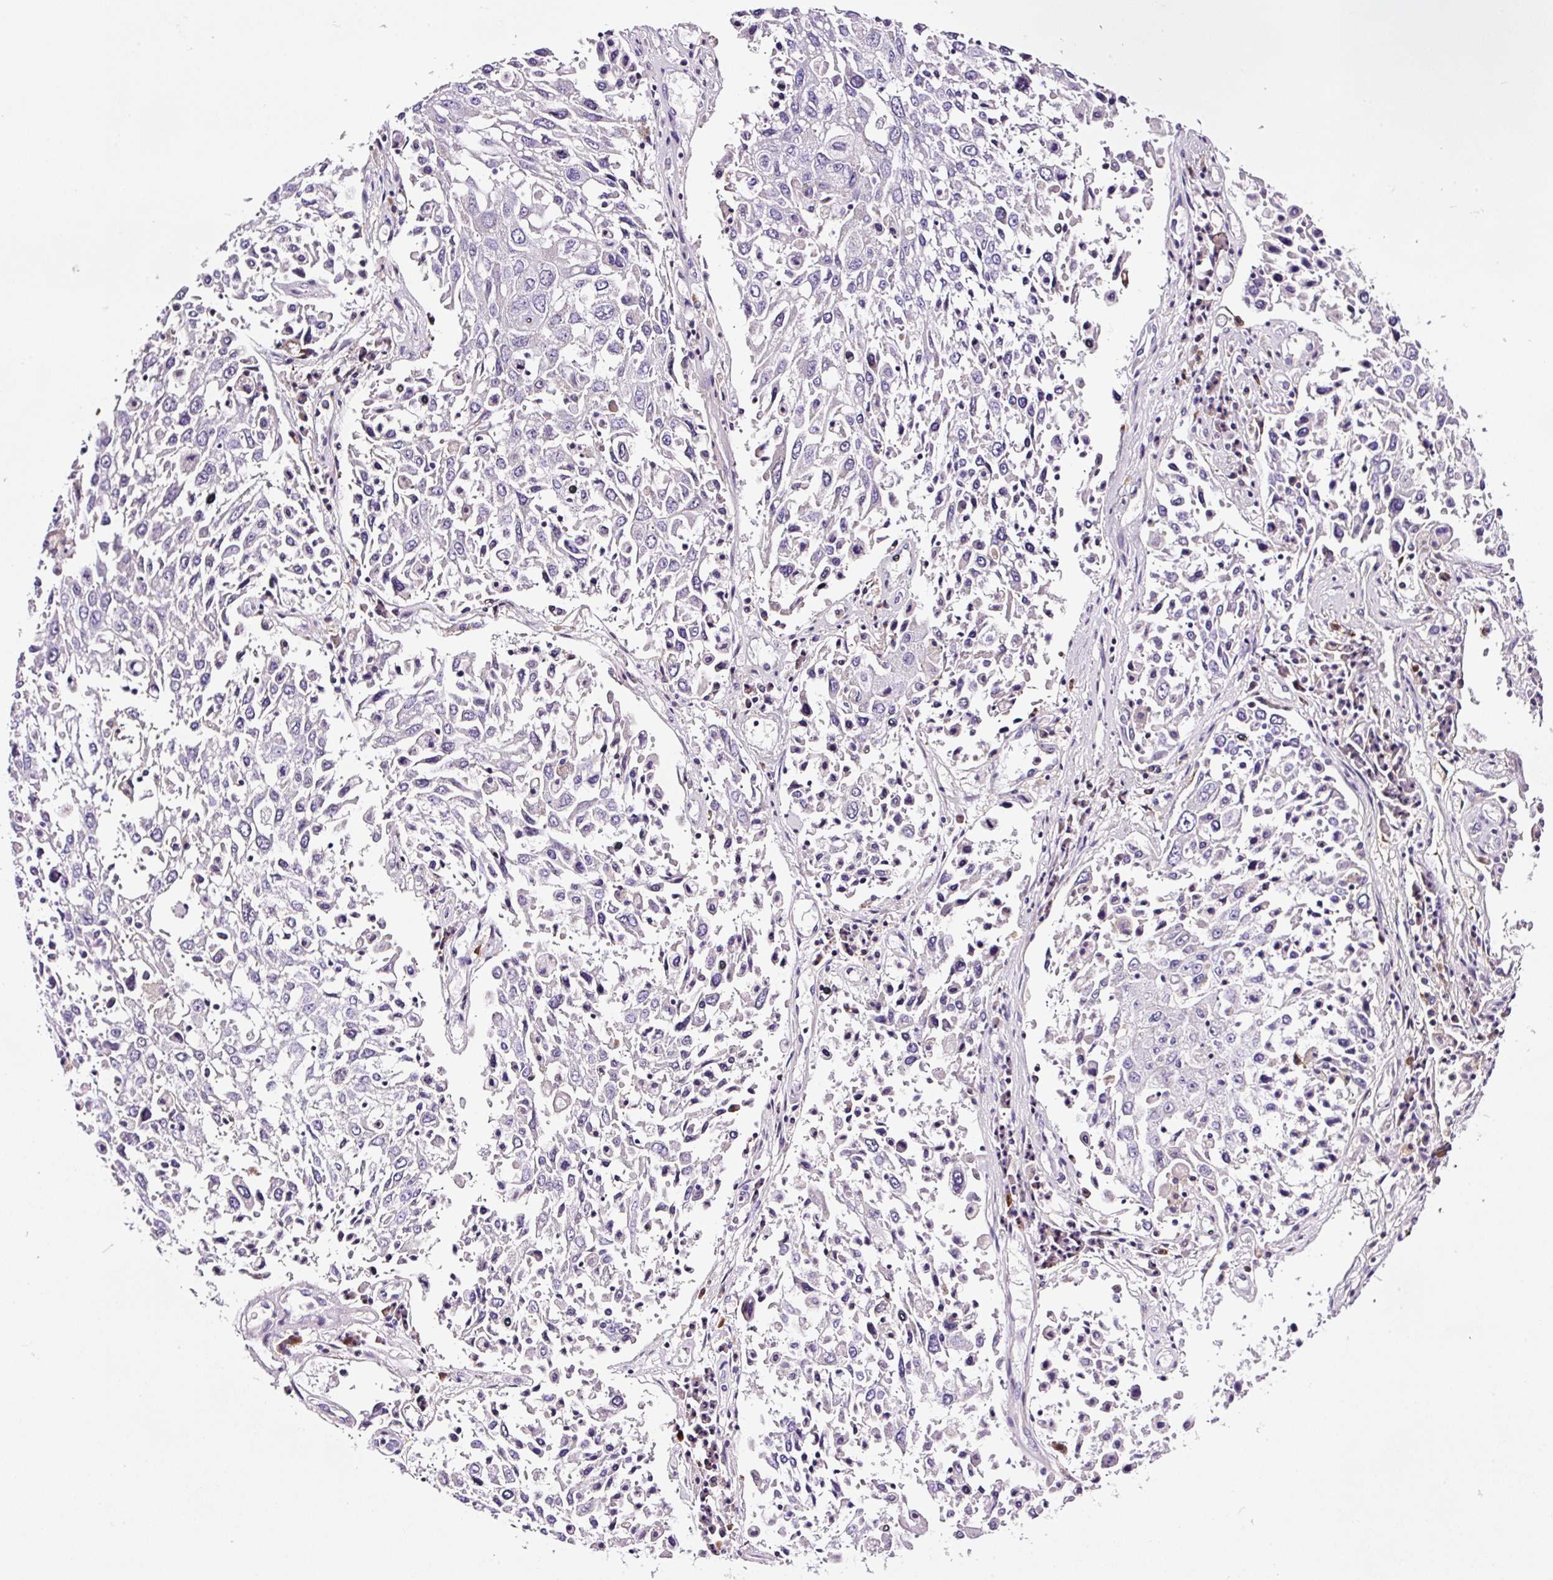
{"staining": {"intensity": "negative", "quantity": "none", "location": "none"}, "tissue": "lung cancer", "cell_type": "Tumor cells", "image_type": "cancer", "snomed": [{"axis": "morphology", "description": "Squamous cell carcinoma, NOS"}, {"axis": "topography", "description": "Lung"}], "caption": "A high-resolution micrograph shows immunohistochemistry (IHC) staining of lung cancer, which reveals no significant expression in tumor cells.", "gene": "TAFA3", "patient": {"sex": "male", "age": 65}}